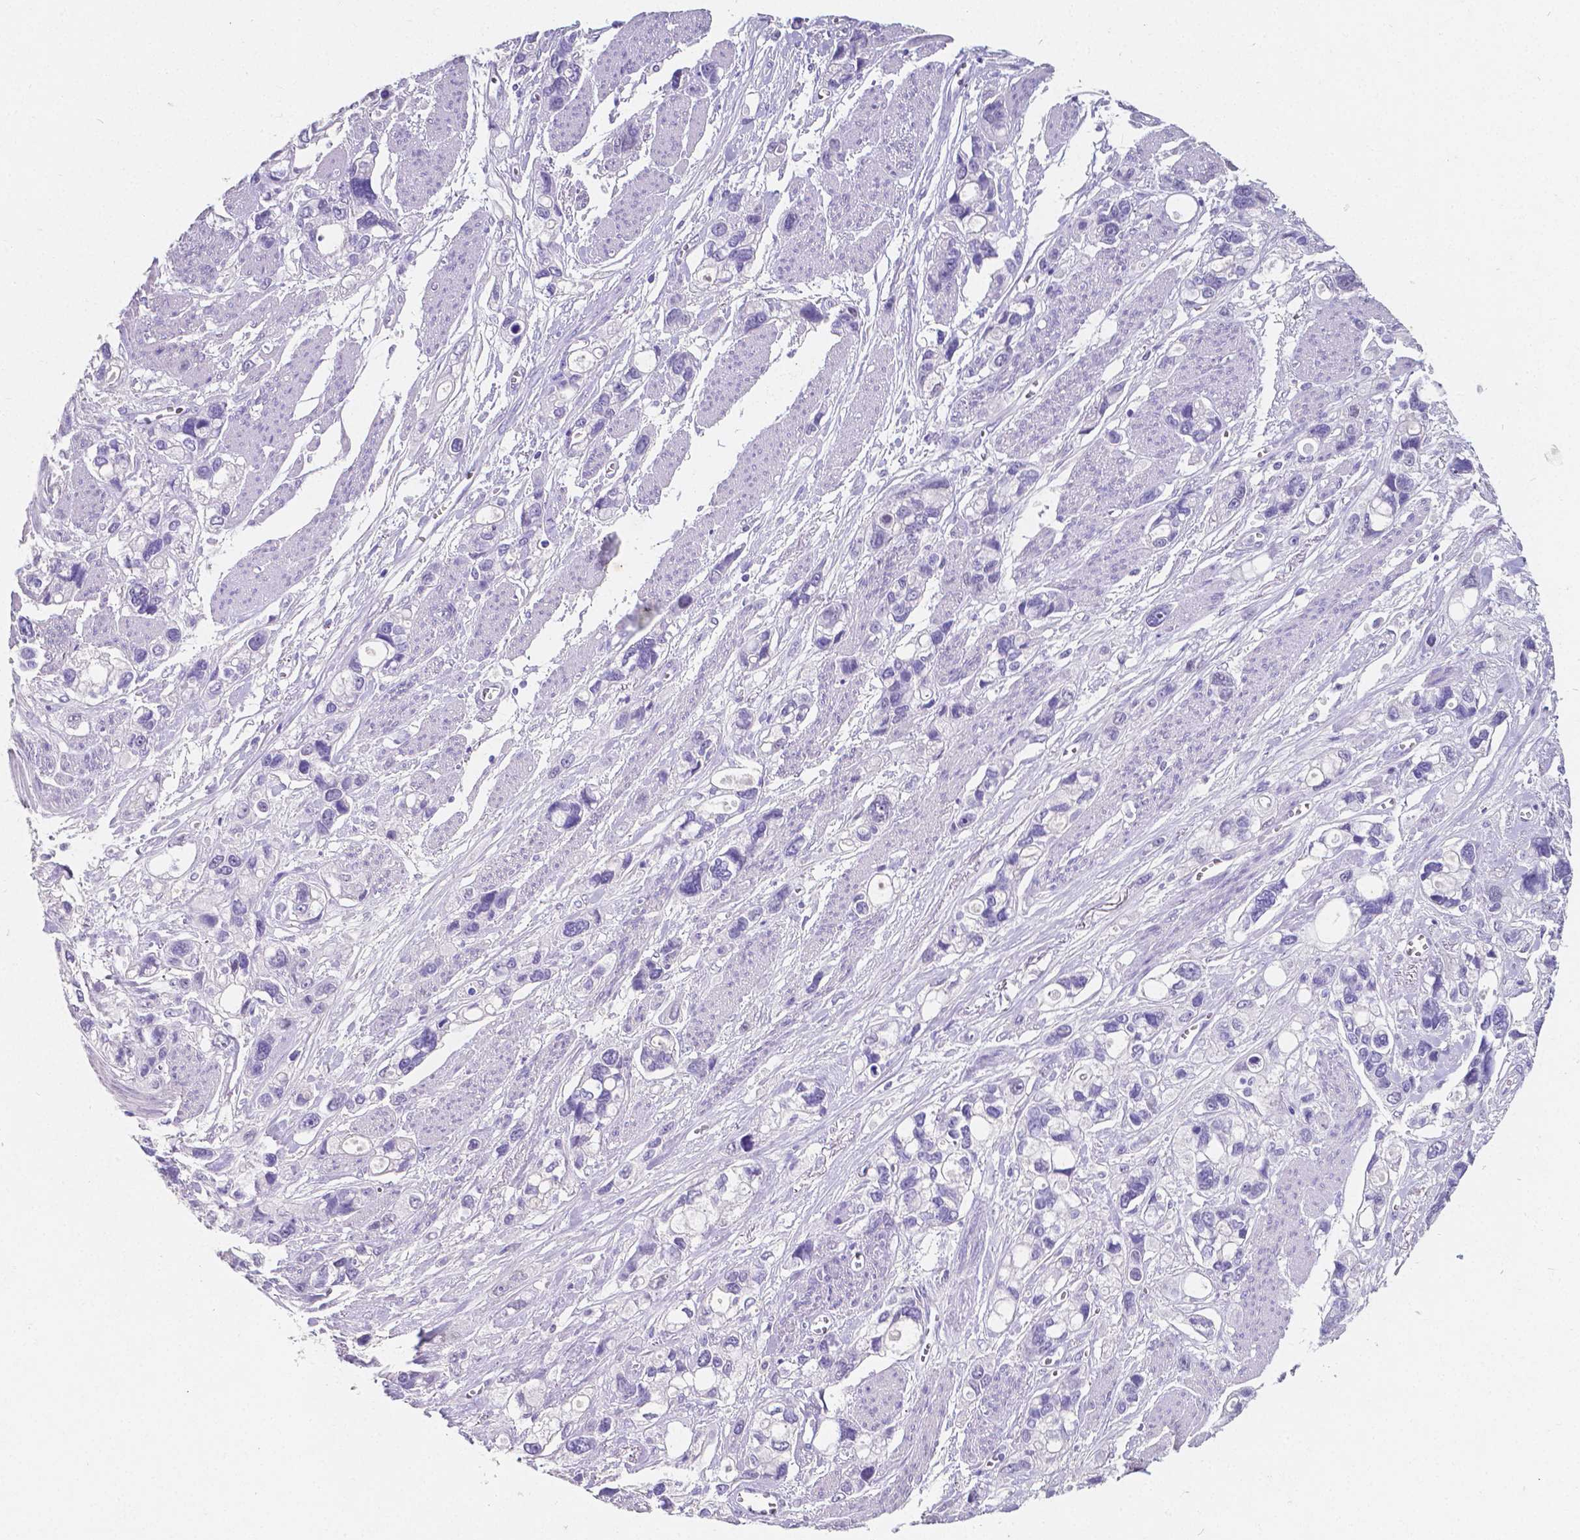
{"staining": {"intensity": "negative", "quantity": "none", "location": "none"}, "tissue": "stomach cancer", "cell_type": "Tumor cells", "image_type": "cancer", "snomed": [{"axis": "morphology", "description": "Adenocarcinoma, NOS"}, {"axis": "topography", "description": "Stomach, upper"}], "caption": "Protein analysis of stomach cancer (adenocarcinoma) exhibits no significant positivity in tumor cells.", "gene": "SATB2", "patient": {"sex": "female", "age": 81}}